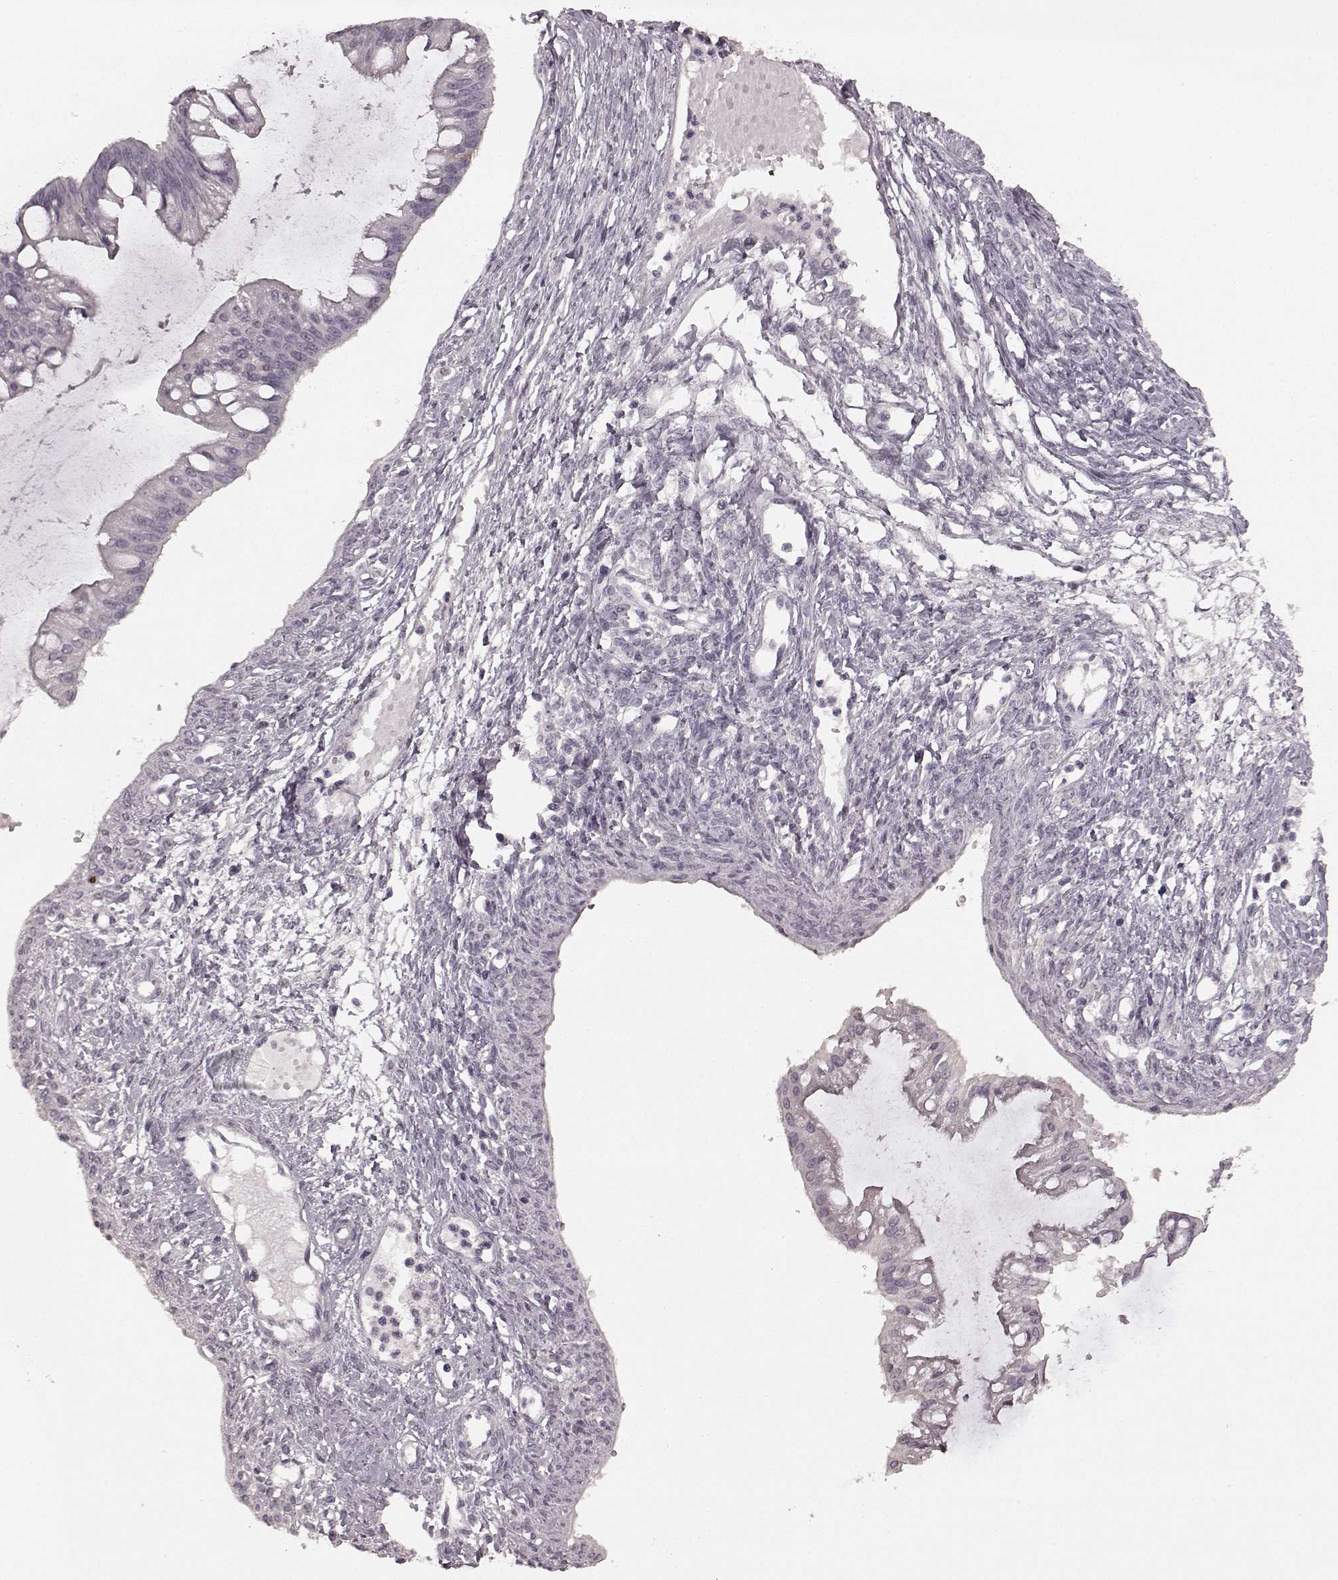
{"staining": {"intensity": "moderate", "quantity": "<25%", "location": "nuclear"}, "tissue": "ovarian cancer", "cell_type": "Tumor cells", "image_type": "cancer", "snomed": [{"axis": "morphology", "description": "Cystadenocarcinoma, mucinous, NOS"}, {"axis": "topography", "description": "Ovary"}], "caption": "About <25% of tumor cells in human ovarian mucinous cystadenocarcinoma demonstrate moderate nuclear protein expression as visualized by brown immunohistochemical staining.", "gene": "CCNA2", "patient": {"sex": "female", "age": 73}}